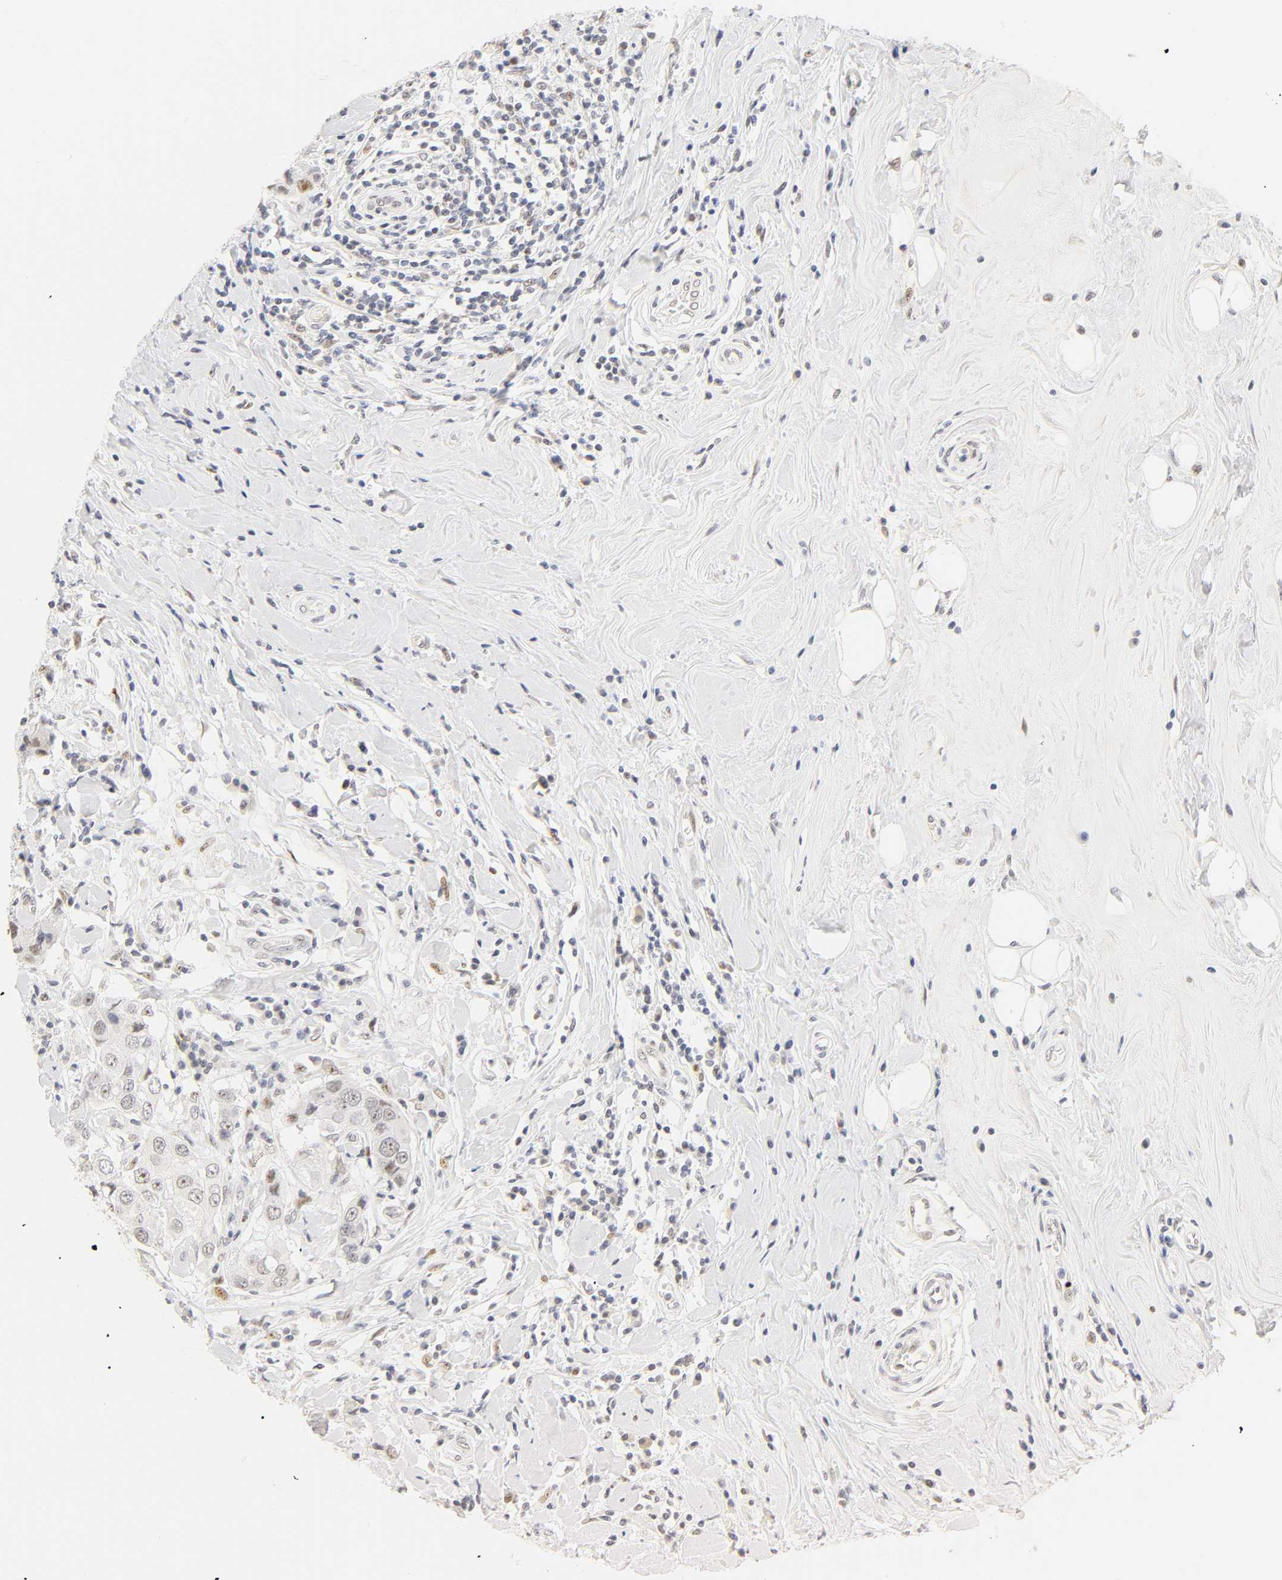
{"staining": {"intensity": "weak", "quantity": "<25%", "location": "nuclear"}, "tissue": "breast cancer", "cell_type": "Tumor cells", "image_type": "cancer", "snomed": [{"axis": "morphology", "description": "Duct carcinoma"}, {"axis": "topography", "description": "Breast"}], "caption": "There is no significant positivity in tumor cells of breast infiltrating ductal carcinoma.", "gene": "MNAT1", "patient": {"sex": "female", "age": 27}}